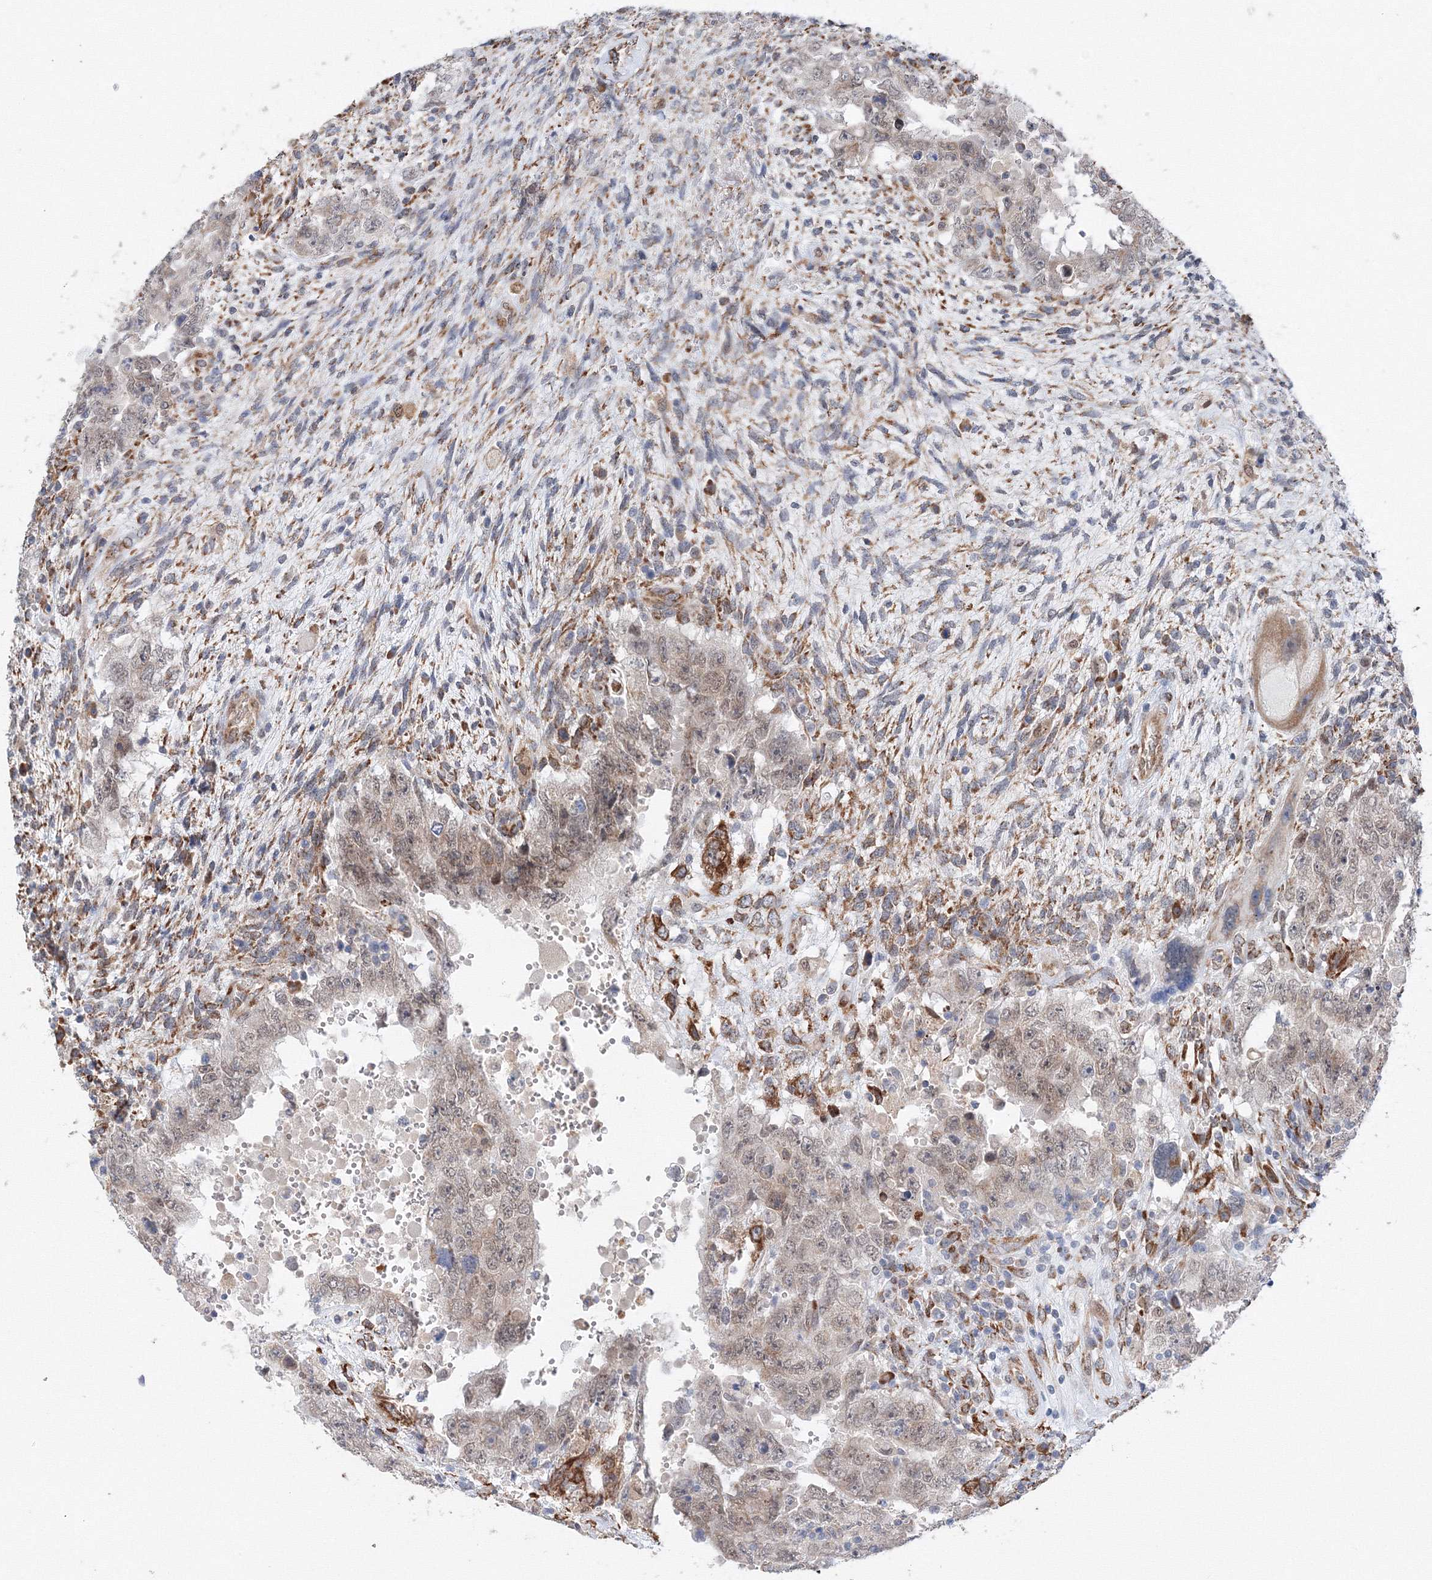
{"staining": {"intensity": "negative", "quantity": "none", "location": "none"}, "tissue": "testis cancer", "cell_type": "Tumor cells", "image_type": "cancer", "snomed": [{"axis": "morphology", "description": "Carcinoma, Embryonal, NOS"}, {"axis": "topography", "description": "Testis"}], "caption": "The image shows no significant expression in tumor cells of embryonal carcinoma (testis). (DAB (3,3'-diaminobenzidine) IHC visualized using brightfield microscopy, high magnification).", "gene": "DIS3L2", "patient": {"sex": "male", "age": 26}}